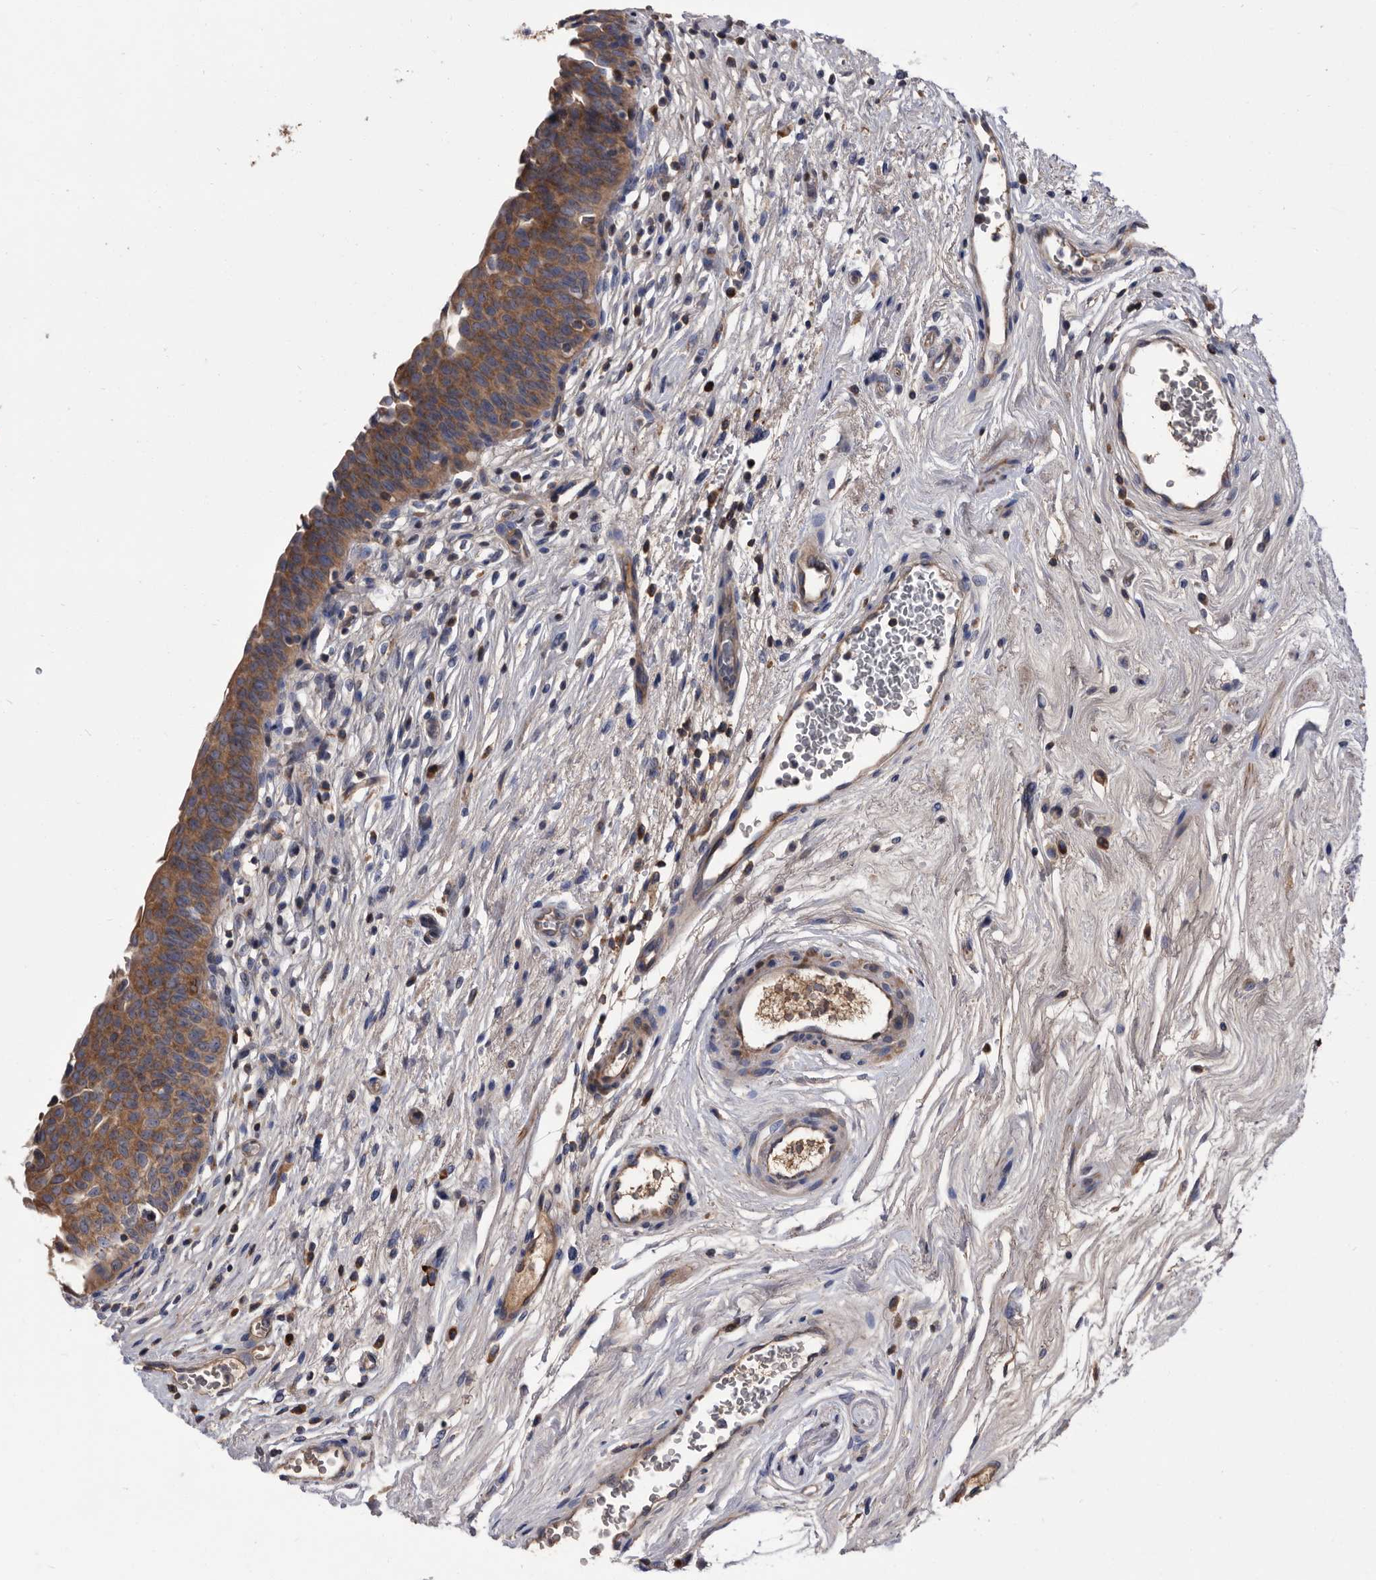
{"staining": {"intensity": "moderate", "quantity": ">75%", "location": "cytoplasmic/membranous"}, "tissue": "urinary bladder", "cell_type": "Urothelial cells", "image_type": "normal", "snomed": [{"axis": "morphology", "description": "Normal tissue, NOS"}, {"axis": "topography", "description": "Urinary bladder"}], "caption": "Protein staining of benign urinary bladder shows moderate cytoplasmic/membranous expression in approximately >75% of urothelial cells. (DAB IHC with brightfield microscopy, high magnification).", "gene": "DTNBP1", "patient": {"sex": "male", "age": 83}}